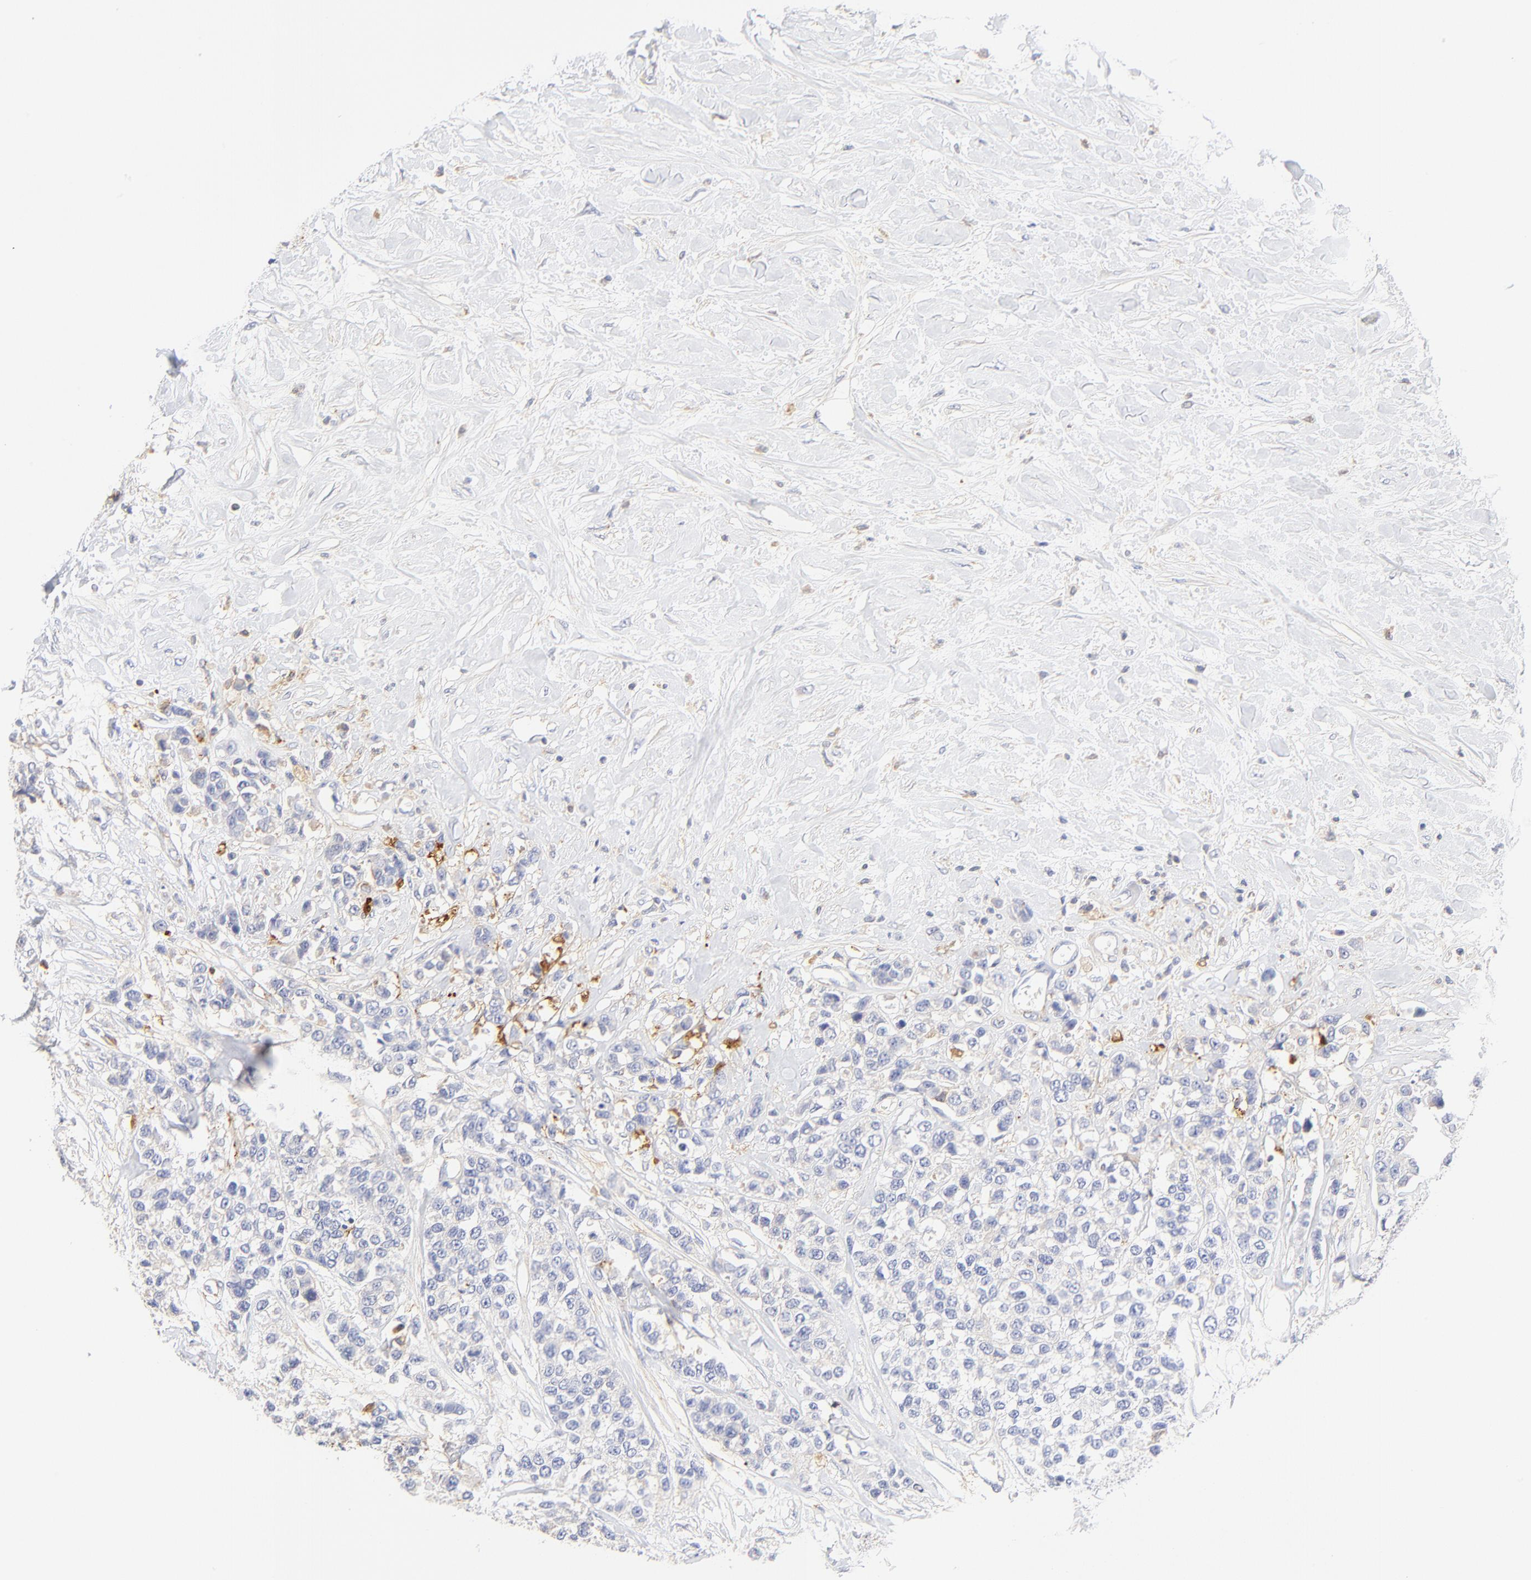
{"staining": {"intensity": "negative", "quantity": "none", "location": "none"}, "tissue": "breast cancer", "cell_type": "Tumor cells", "image_type": "cancer", "snomed": [{"axis": "morphology", "description": "Duct carcinoma"}, {"axis": "topography", "description": "Breast"}], "caption": "Photomicrograph shows no protein positivity in tumor cells of intraductal carcinoma (breast) tissue.", "gene": "MDGA2", "patient": {"sex": "female", "age": 51}}